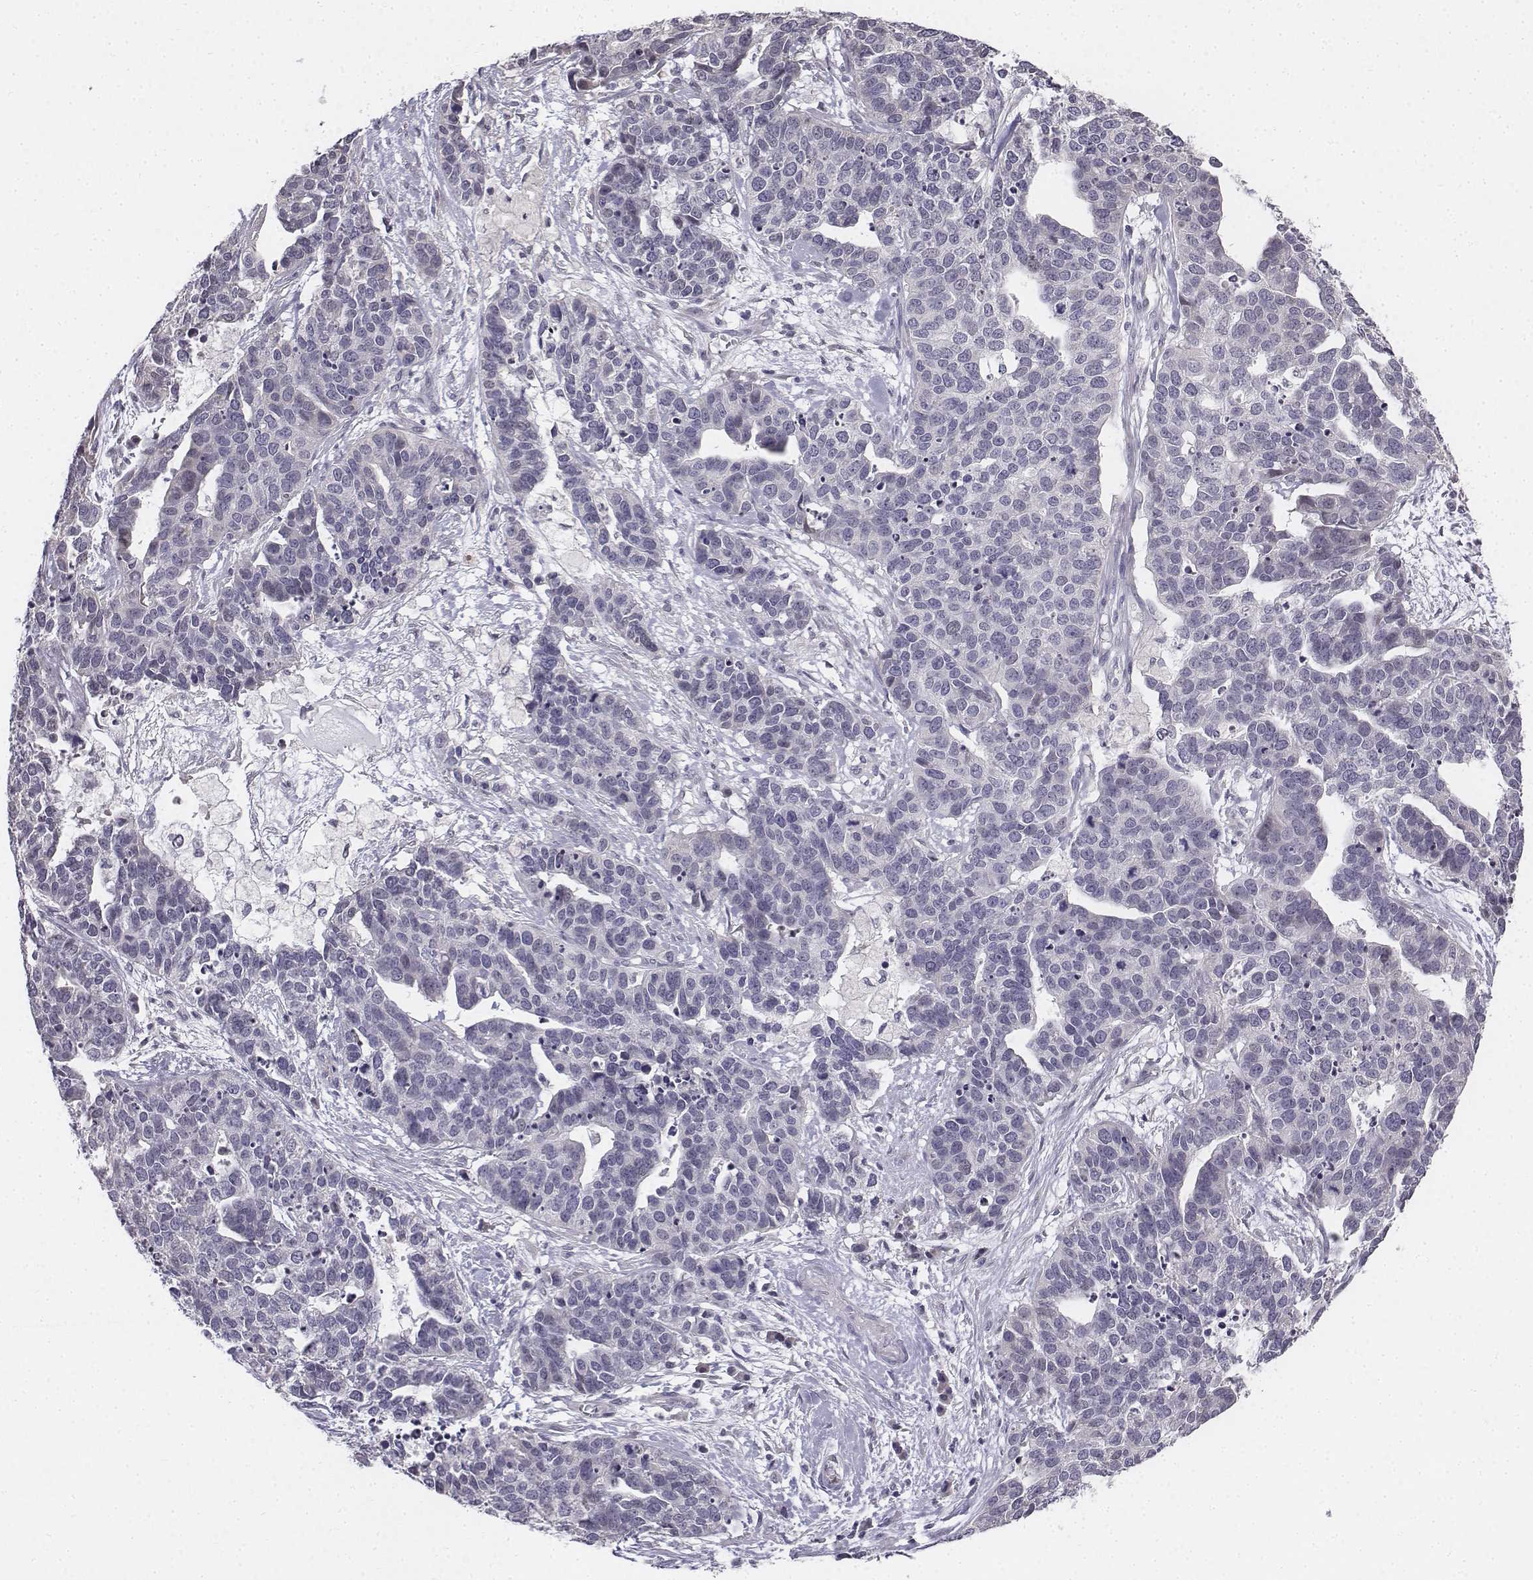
{"staining": {"intensity": "negative", "quantity": "none", "location": "none"}, "tissue": "ovarian cancer", "cell_type": "Tumor cells", "image_type": "cancer", "snomed": [{"axis": "morphology", "description": "Carcinoma, endometroid"}, {"axis": "topography", "description": "Ovary"}], "caption": "IHC of endometroid carcinoma (ovarian) reveals no staining in tumor cells.", "gene": "PENK", "patient": {"sex": "female", "age": 65}}